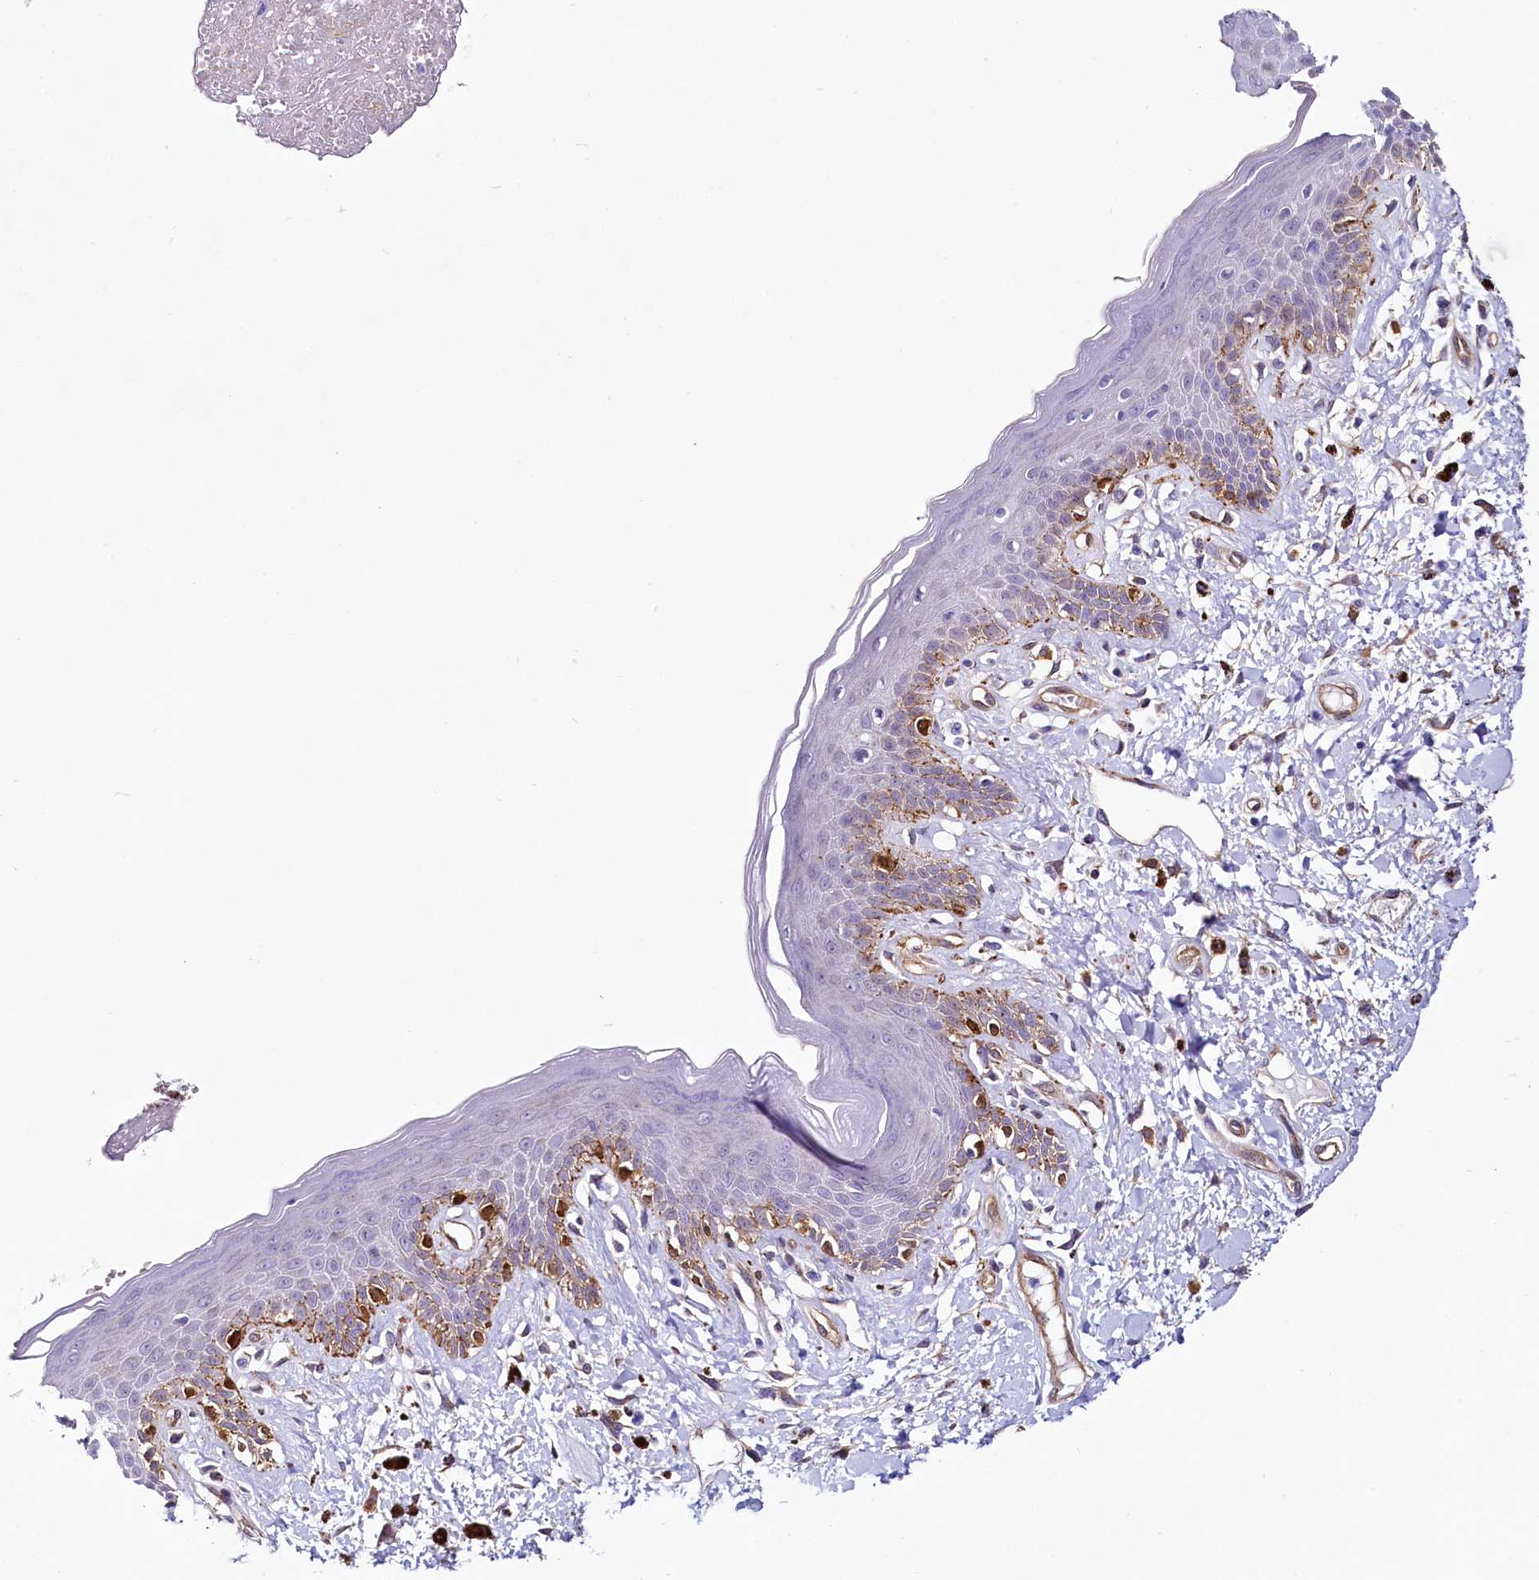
{"staining": {"intensity": "weak", "quantity": "25%-75%", "location": "cytoplasmic/membranous"}, "tissue": "skin", "cell_type": "Epidermal cells", "image_type": "normal", "snomed": [{"axis": "morphology", "description": "Normal tissue, NOS"}, {"axis": "topography", "description": "Anal"}], "caption": "Human skin stained for a protein (brown) reveals weak cytoplasmic/membranous positive positivity in approximately 25%-75% of epidermal cells.", "gene": "STXBP1", "patient": {"sex": "female", "age": 78}}